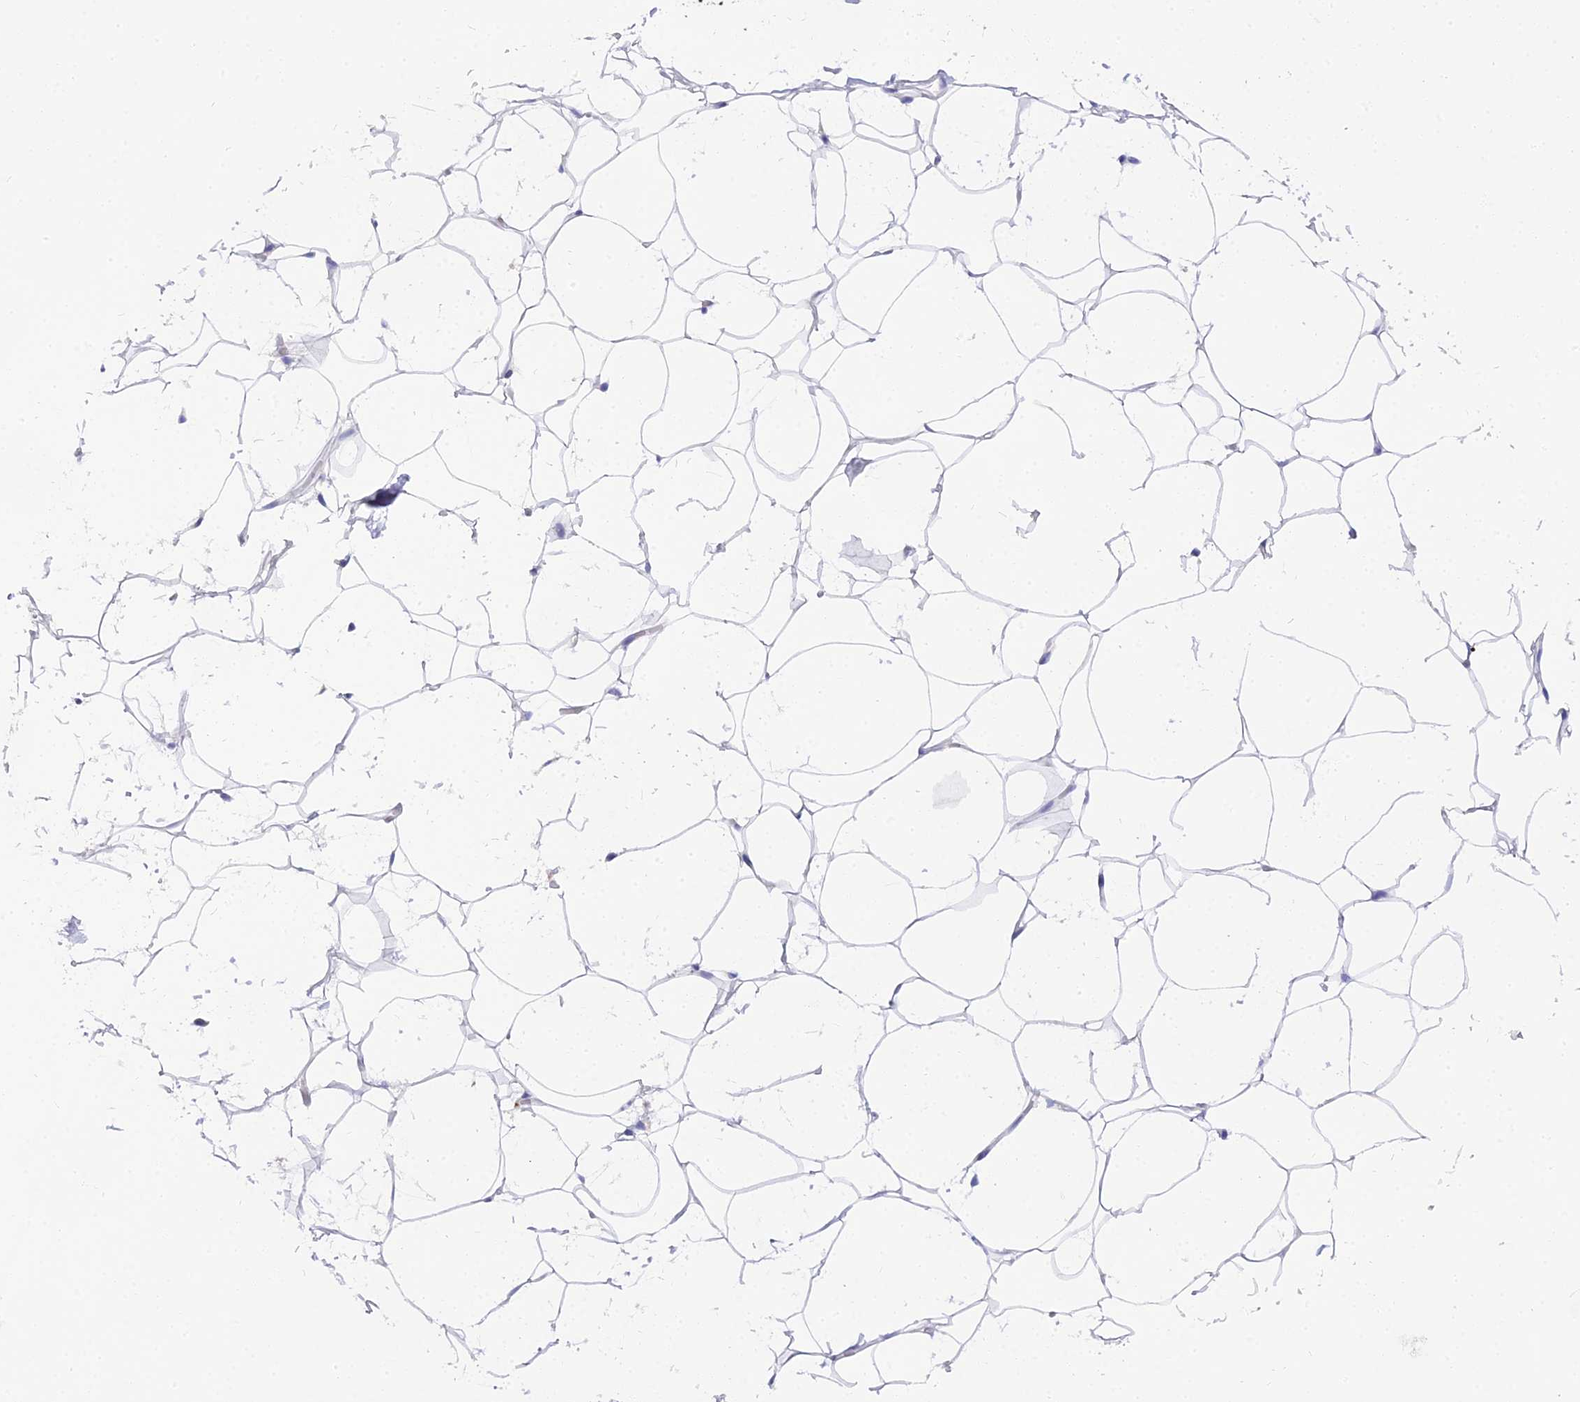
{"staining": {"intensity": "negative", "quantity": "none", "location": "none"}, "tissue": "adipose tissue", "cell_type": "Adipocytes", "image_type": "normal", "snomed": [{"axis": "morphology", "description": "Normal tissue, NOS"}, {"axis": "topography", "description": "Breast"}], "caption": "Adipose tissue stained for a protein using immunohistochemistry (IHC) displays no staining adipocytes.", "gene": "CD5", "patient": {"sex": "female", "age": 26}}